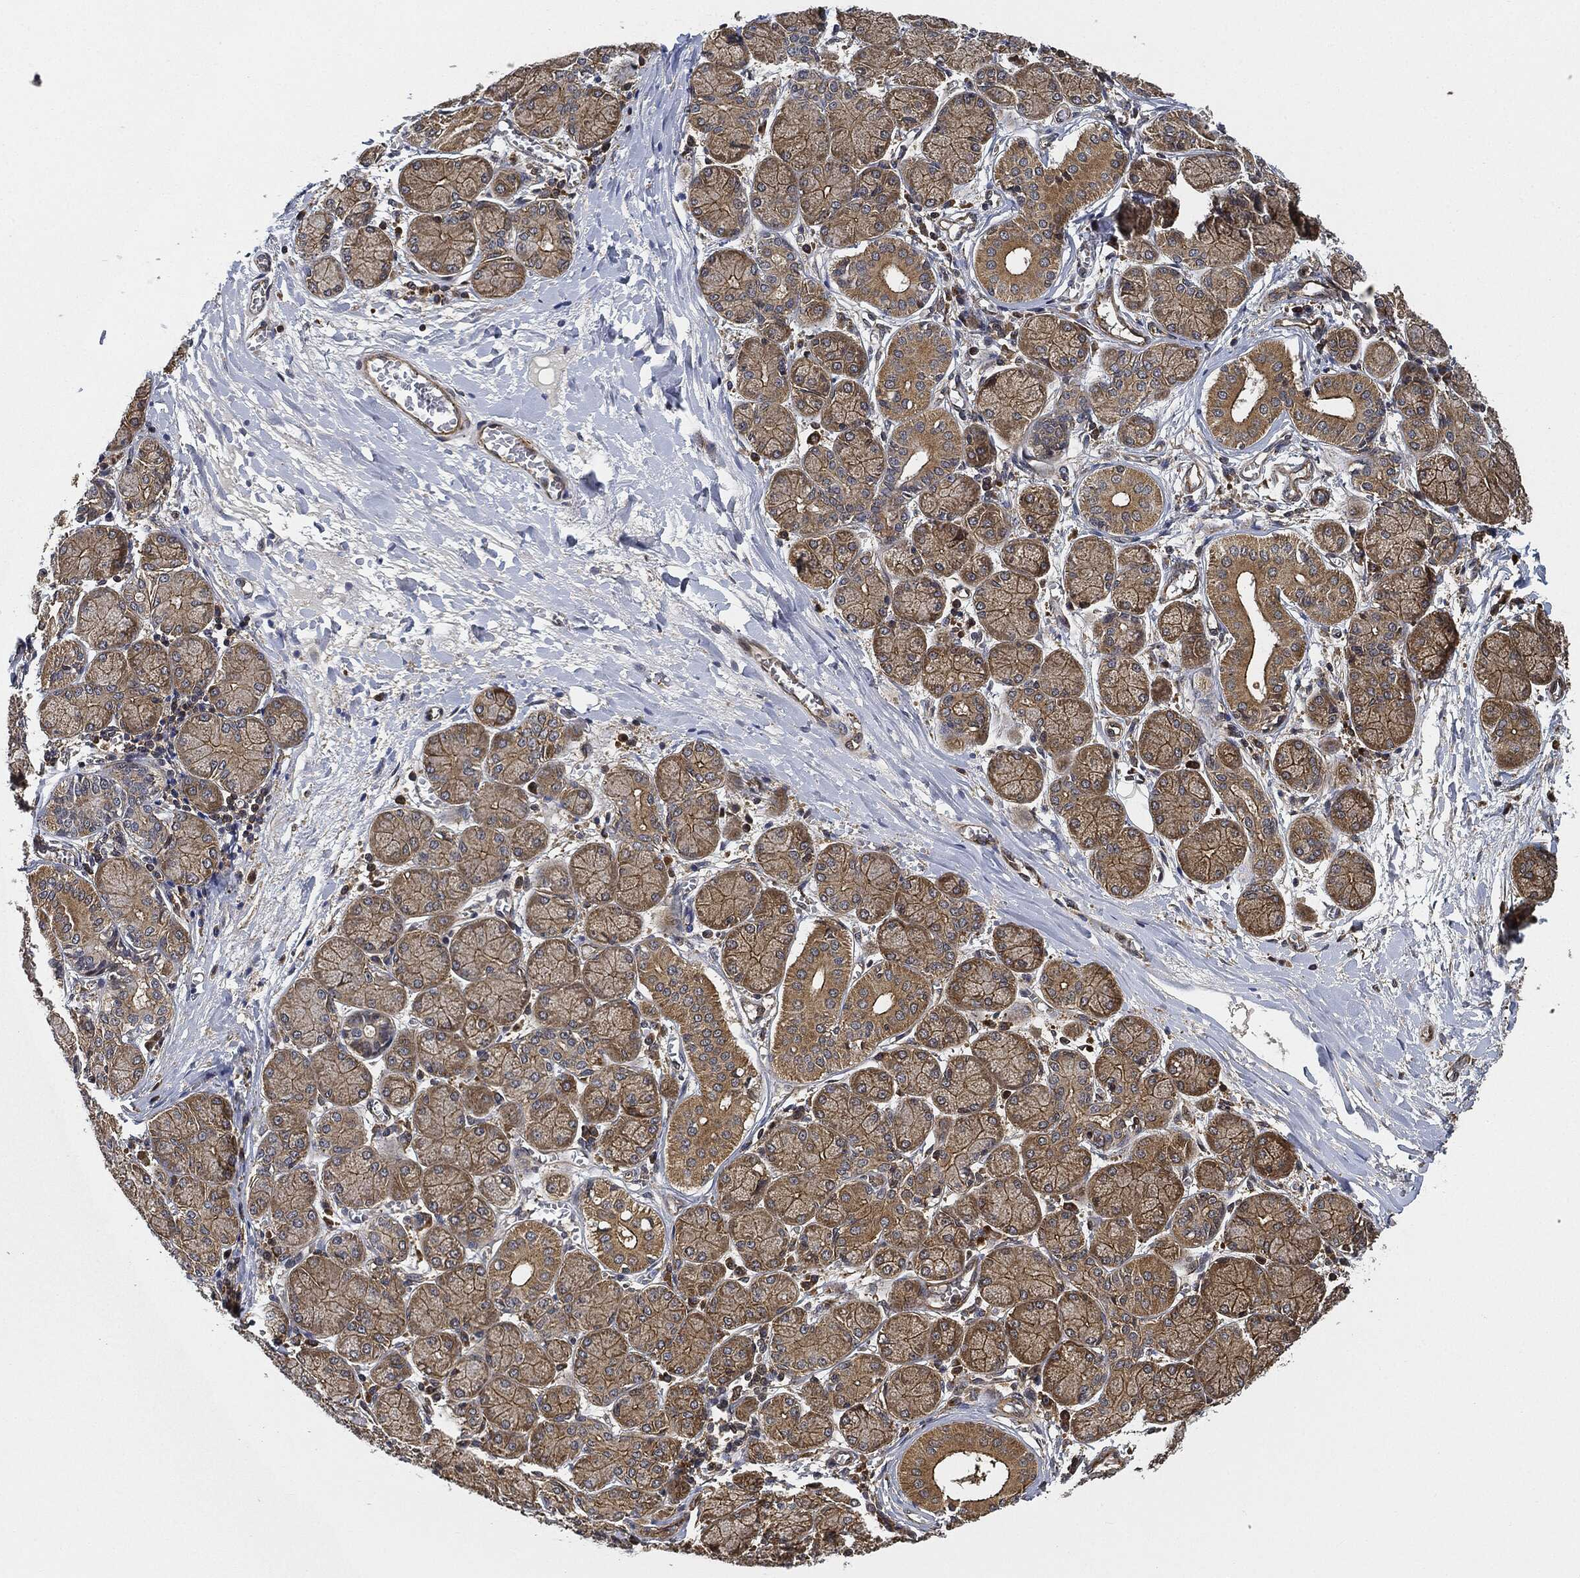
{"staining": {"intensity": "moderate", "quantity": ">75%", "location": "cytoplasmic/membranous"}, "tissue": "salivary gland", "cell_type": "Glandular cells", "image_type": "normal", "snomed": [{"axis": "morphology", "description": "Normal tissue, NOS"}, {"axis": "topography", "description": "Salivary gland"}, {"axis": "topography", "description": "Peripheral nerve tissue"}], "caption": "Immunohistochemical staining of normal human salivary gland exhibits medium levels of moderate cytoplasmic/membranous expression in approximately >75% of glandular cells. The protein is stained brown, and the nuclei are stained in blue (DAB IHC with brightfield microscopy, high magnification).", "gene": "CEP290", "patient": {"sex": "female", "age": 24}}